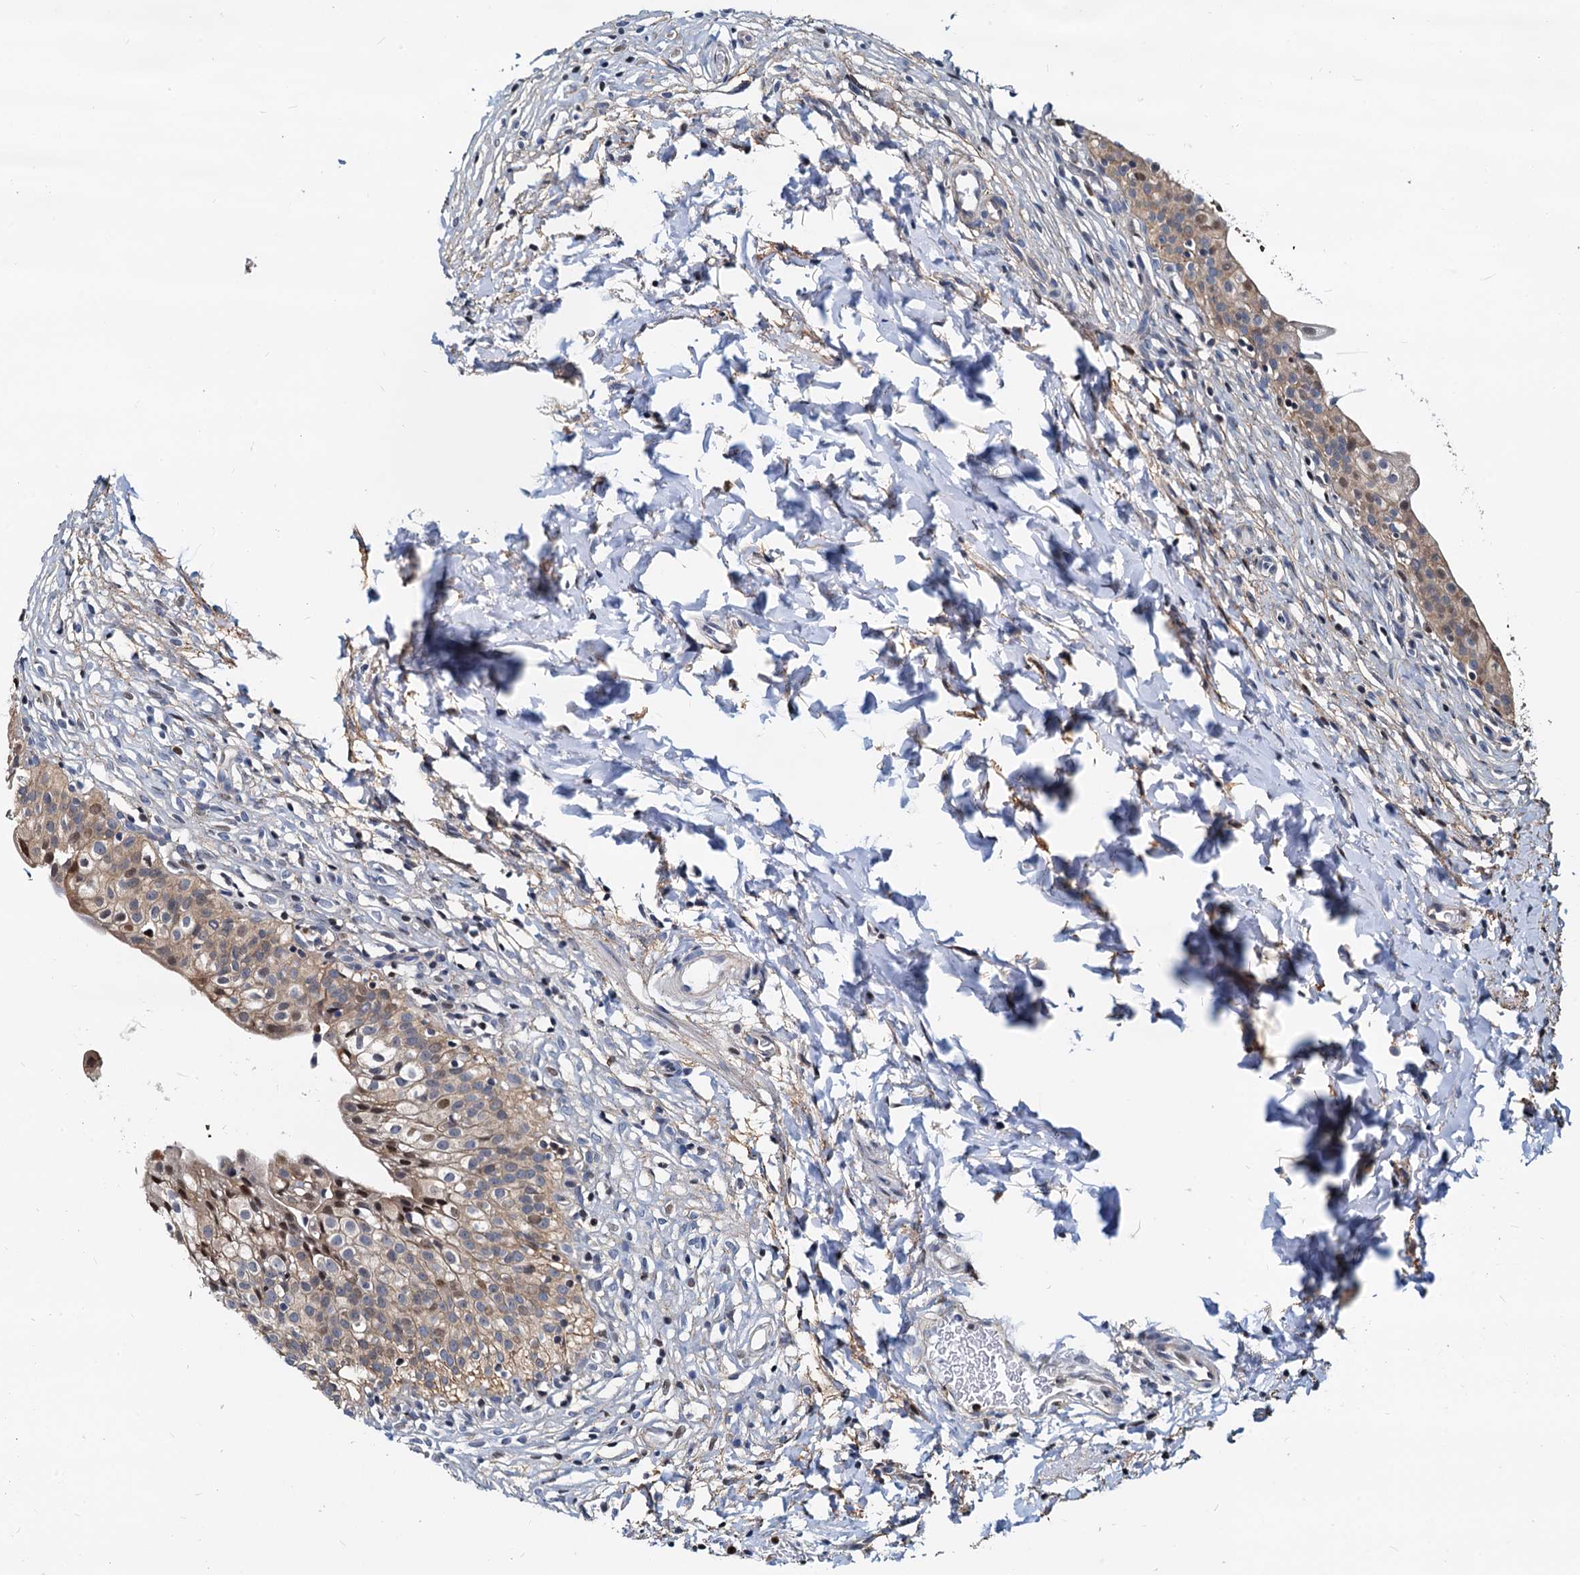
{"staining": {"intensity": "moderate", "quantity": "25%-75%", "location": "cytoplasmic/membranous,nuclear"}, "tissue": "urinary bladder", "cell_type": "Urothelial cells", "image_type": "normal", "snomed": [{"axis": "morphology", "description": "Normal tissue, NOS"}, {"axis": "topography", "description": "Urinary bladder"}], "caption": "Immunohistochemistry (IHC) (DAB (3,3'-diaminobenzidine)) staining of normal human urinary bladder exhibits moderate cytoplasmic/membranous,nuclear protein staining in approximately 25%-75% of urothelial cells.", "gene": "PTGES3", "patient": {"sex": "male", "age": 55}}